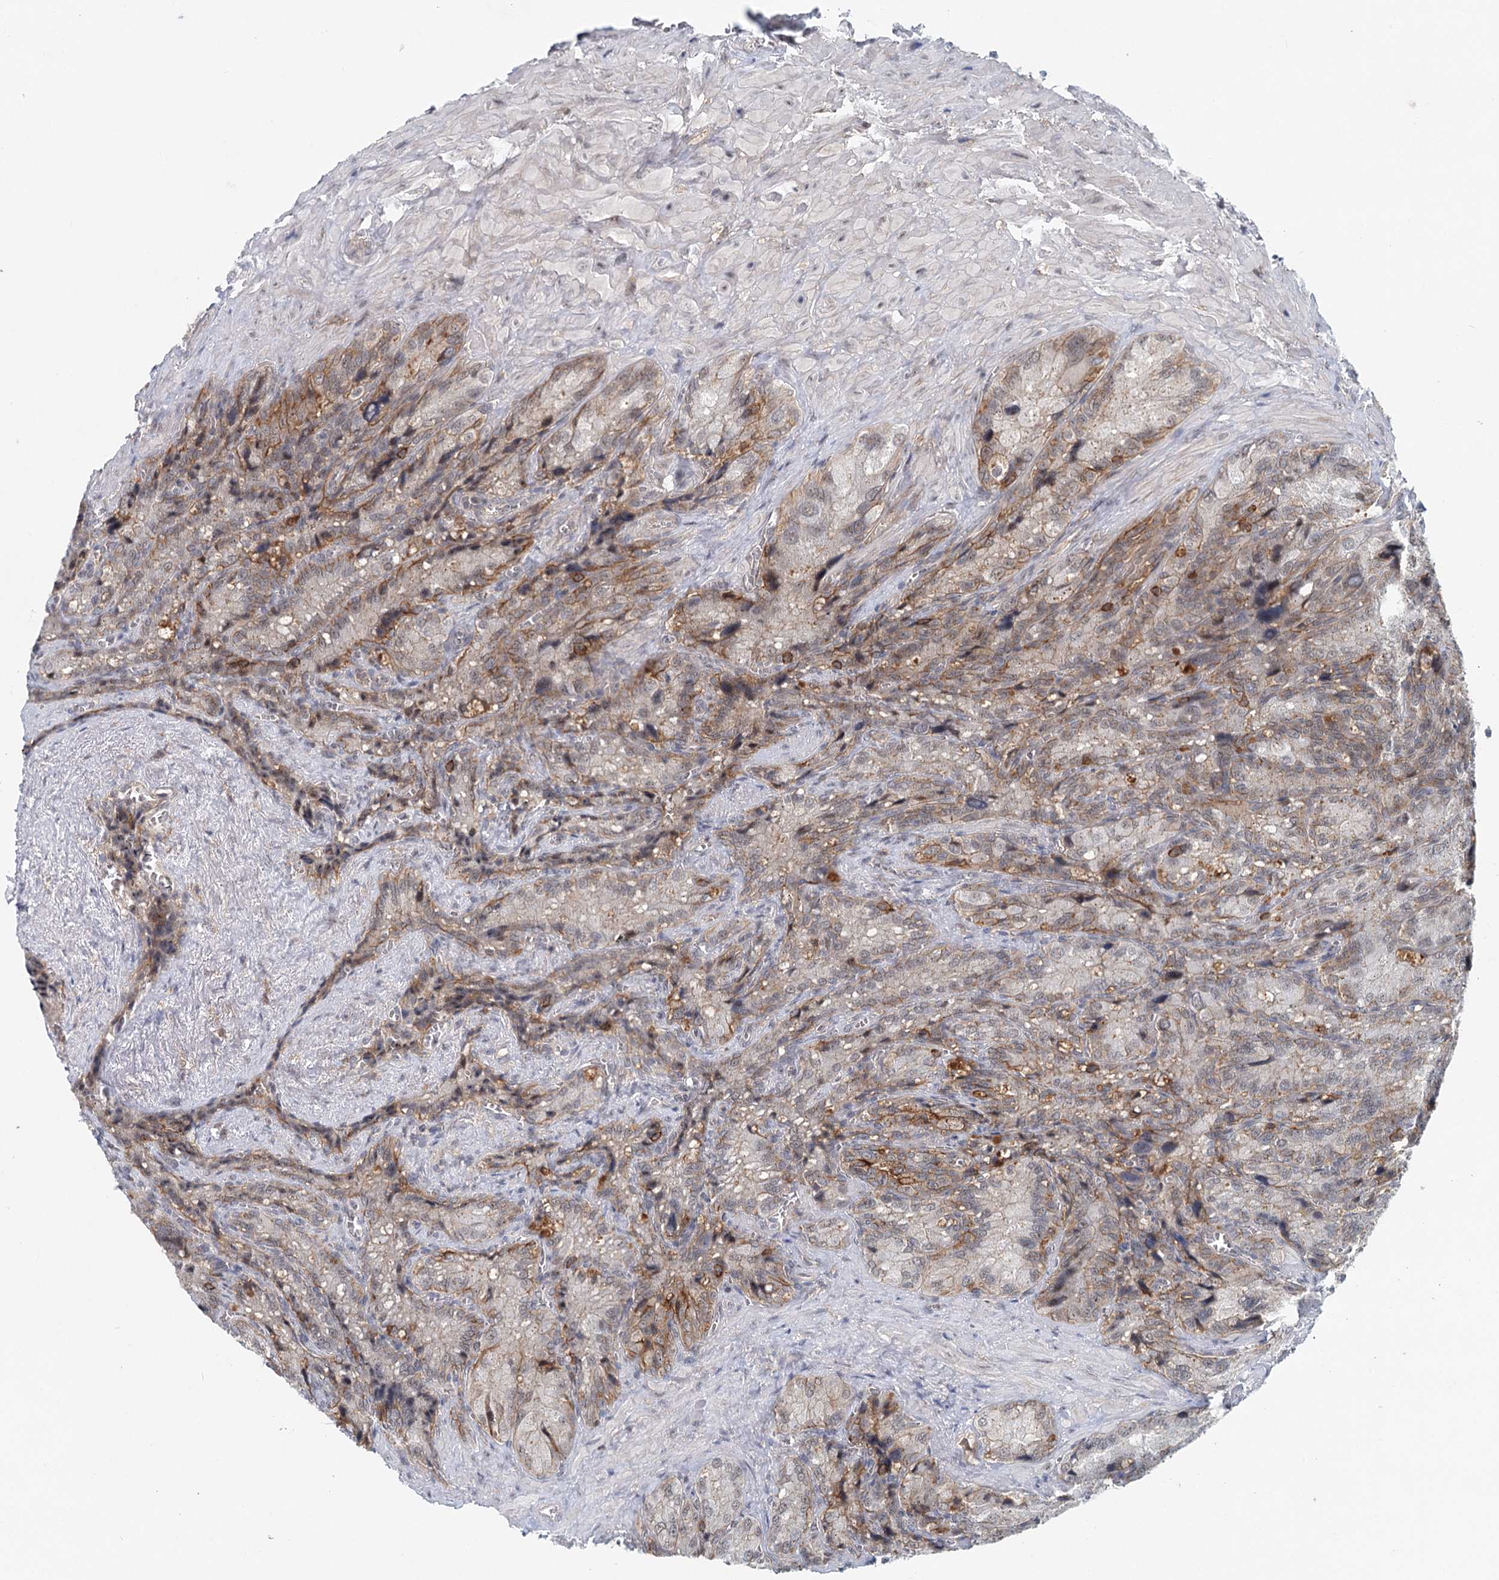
{"staining": {"intensity": "moderate", "quantity": "<25%", "location": "cytoplasmic/membranous"}, "tissue": "seminal vesicle", "cell_type": "Glandular cells", "image_type": "normal", "snomed": [{"axis": "morphology", "description": "Normal tissue, NOS"}, {"axis": "topography", "description": "Seminal veicle"}], "caption": "IHC image of benign seminal vesicle stained for a protein (brown), which shows low levels of moderate cytoplasmic/membranous expression in approximately <25% of glandular cells.", "gene": "CDC42SE2", "patient": {"sex": "male", "age": 62}}